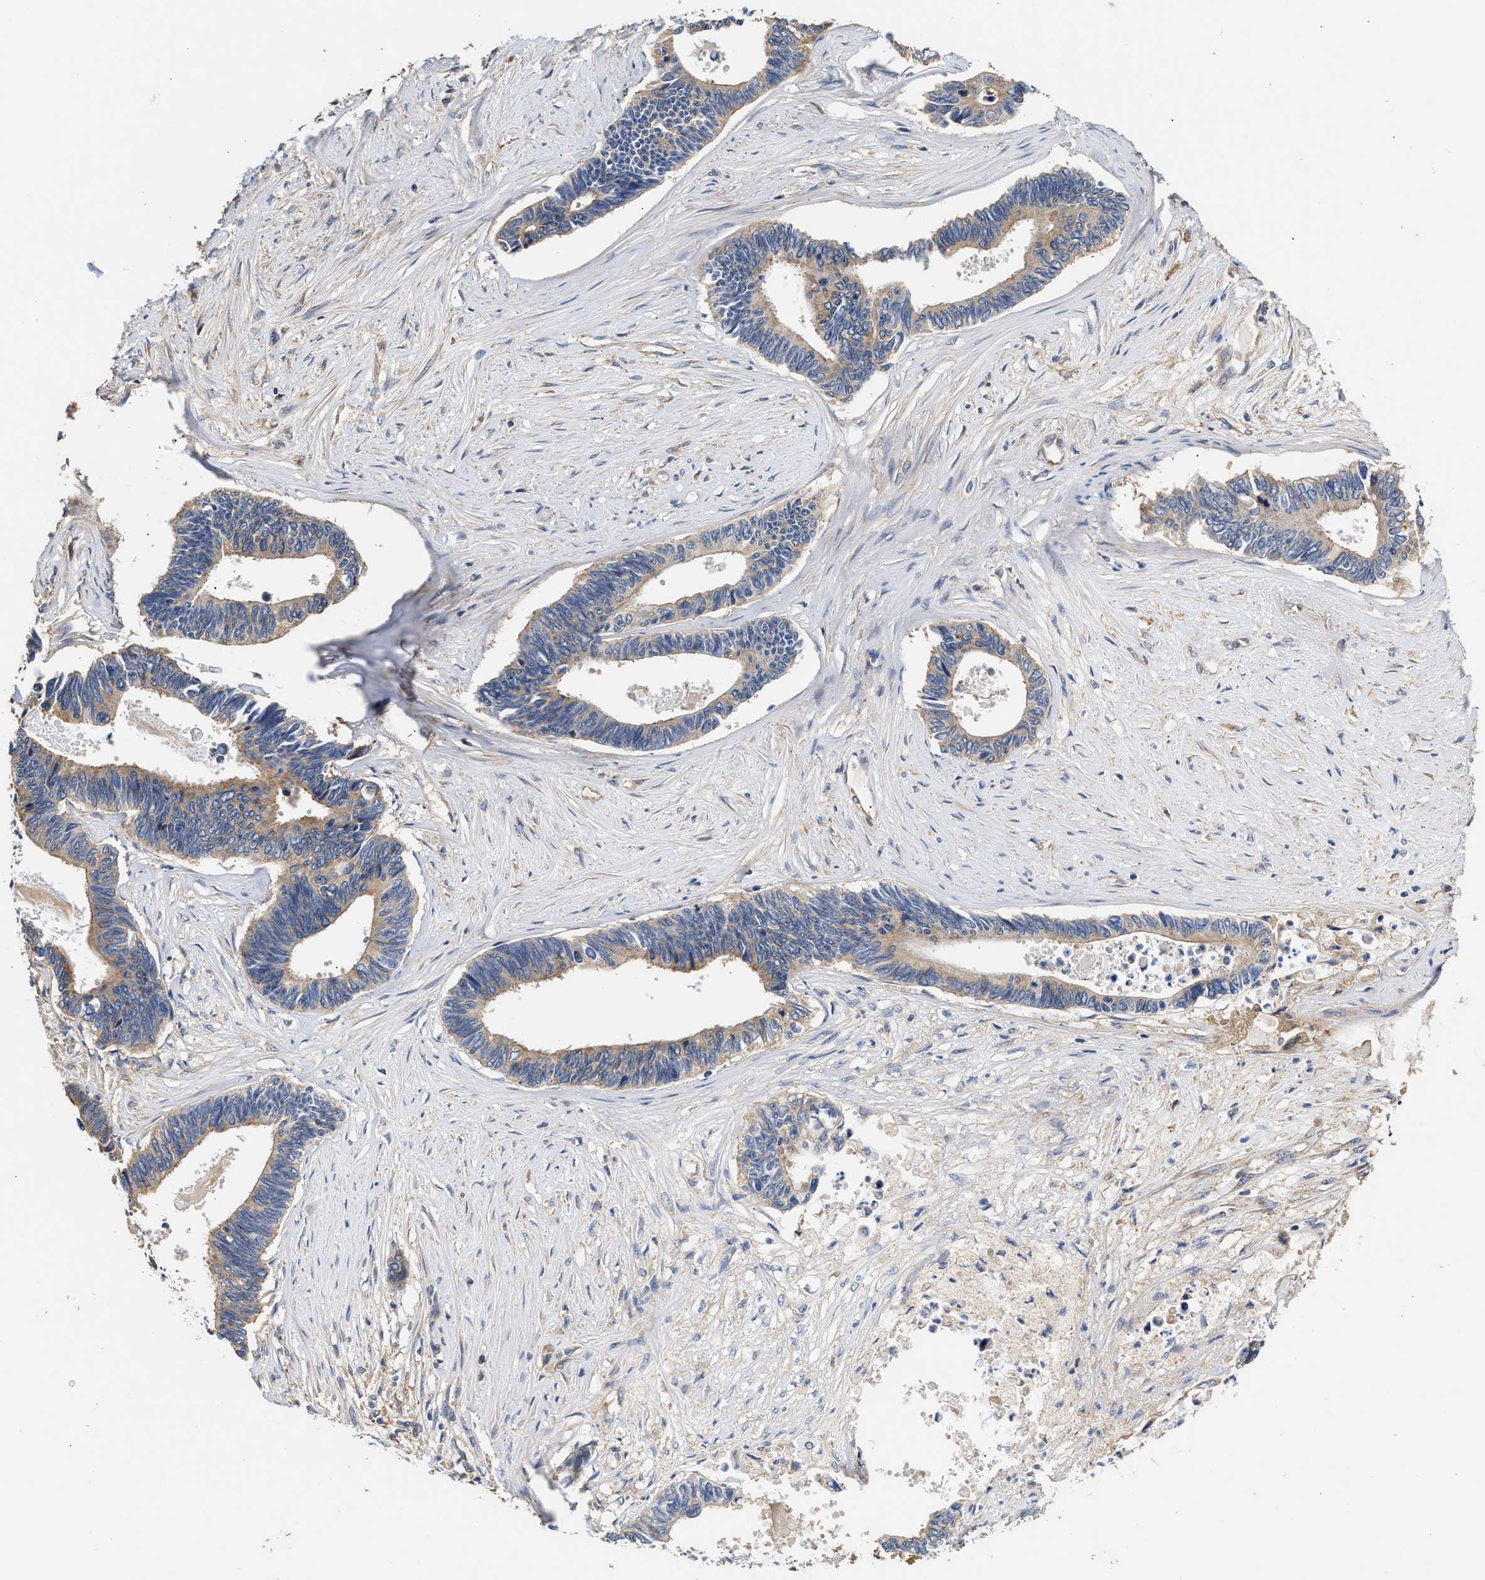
{"staining": {"intensity": "moderate", "quantity": ">75%", "location": "cytoplasmic/membranous"}, "tissue": "pancreatic cancer", "cell_type": "Tumor cells", "image_type": "cancer", "snomed": [{"axis": "morphology", "description": "Adenocarcinoma, NOS"}, {"axis": "topography", "description": "Pancreas"}], "caption": "IHC of adenocarcinoma (pancreatic) reveals medium levels of moderate cytoplasmic/membranous positivity in approximately >75% of tumor cells.", "gene": "KLB", "patient": {"sex": "female", "age": 70}}